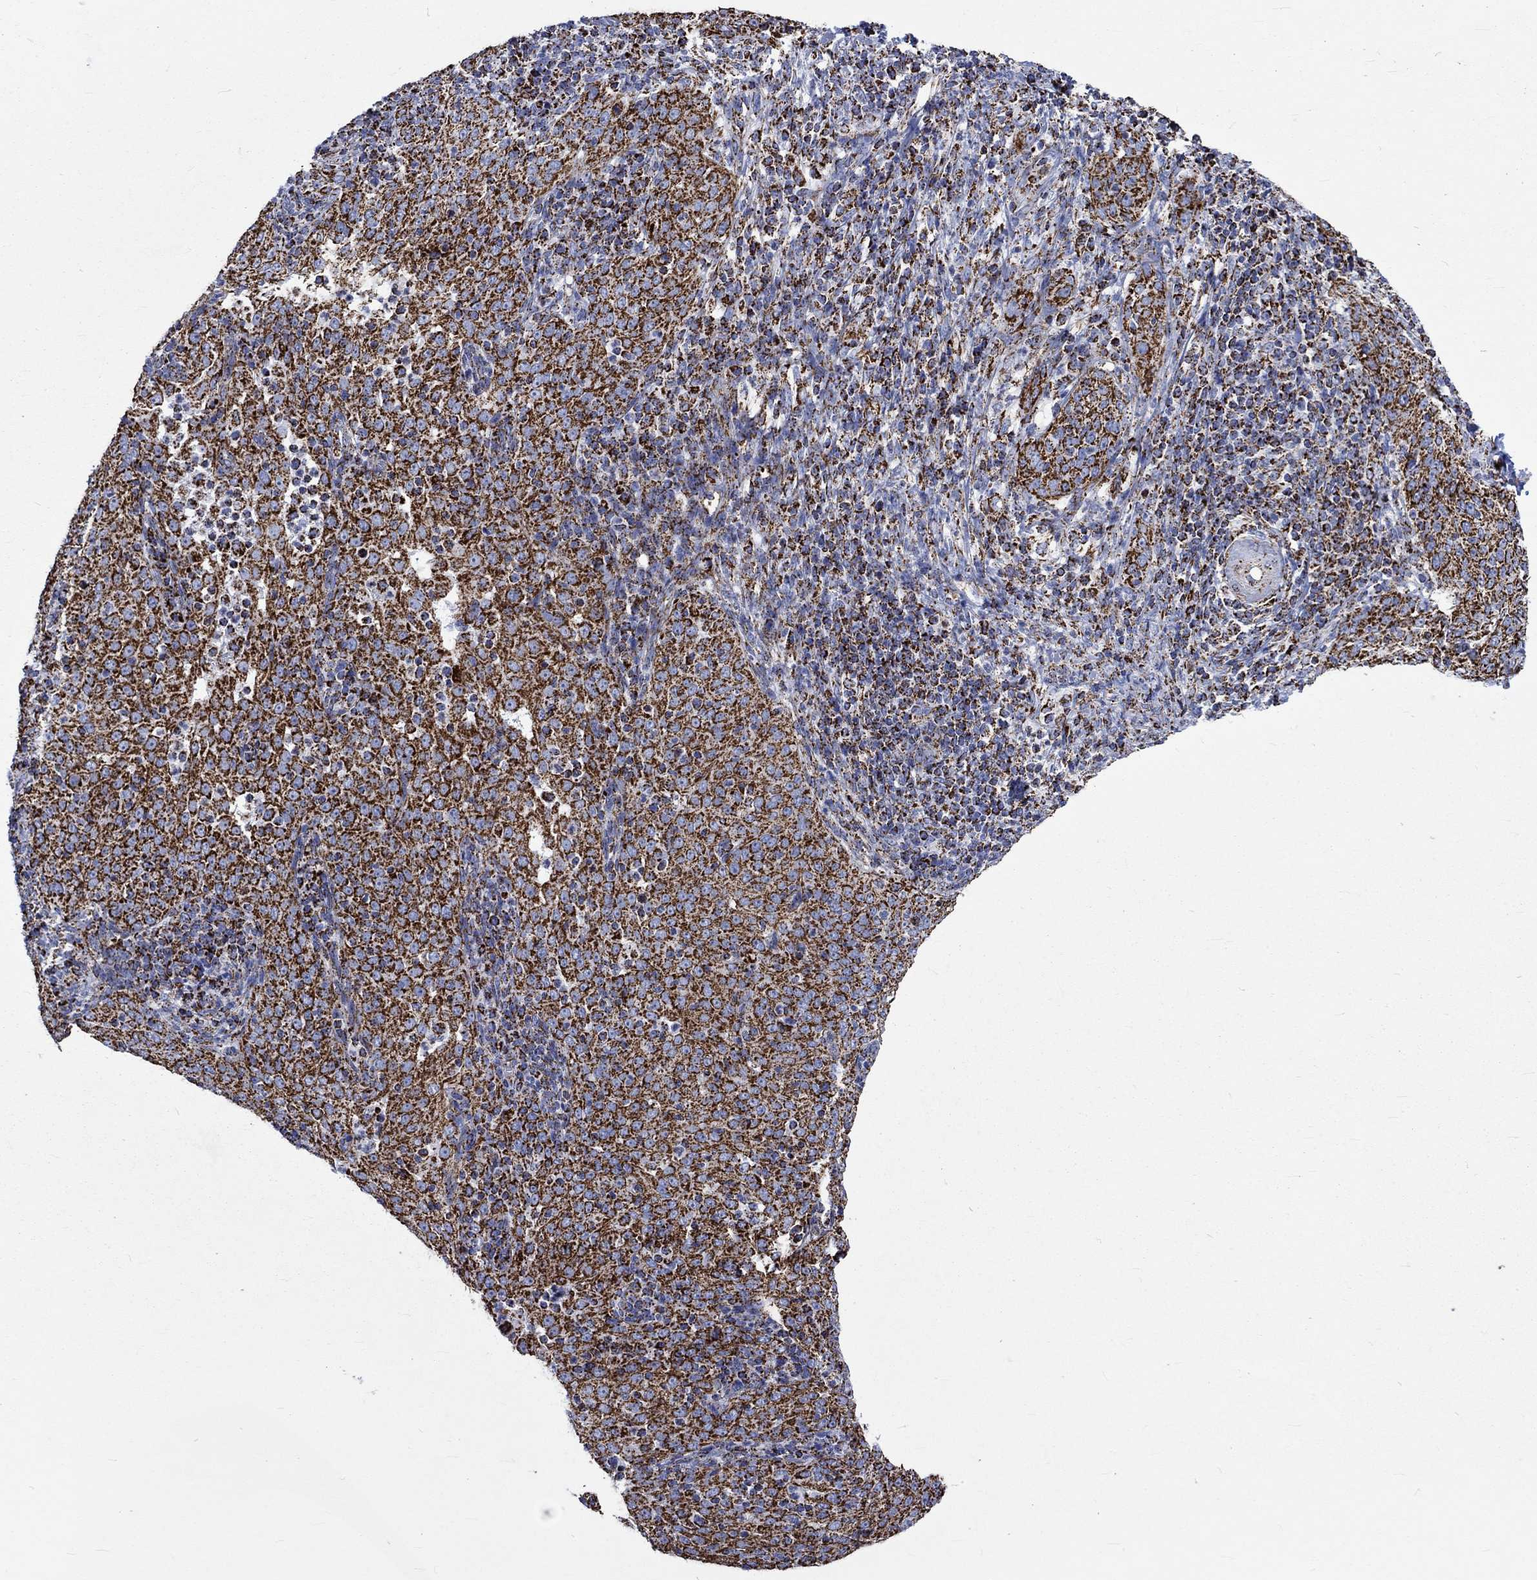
{"staining": {"intensity": "strong", "quantity": ">75%", "location": "cytoplasmic/membranous"}, "tissue": "cervical cancer", "cell_type": "Tumor cells", "image_type": "cancer", "snomed": [{"axis": "morphology", "description": "Squamous cell carcinoma, NOS"}, {"axis": "topography", "description": "Cervix"}], "caption": "Cervical cancer (squamous cell carcinoma) stained with DAB (3,3'-diaminobenzidine) IHC displays high levels of strong cytoplasmic/membranous positivity in approximately >75% of tumor cells.", "gene": "RCE1", "patient": {"sex": "female", "age": 51}}